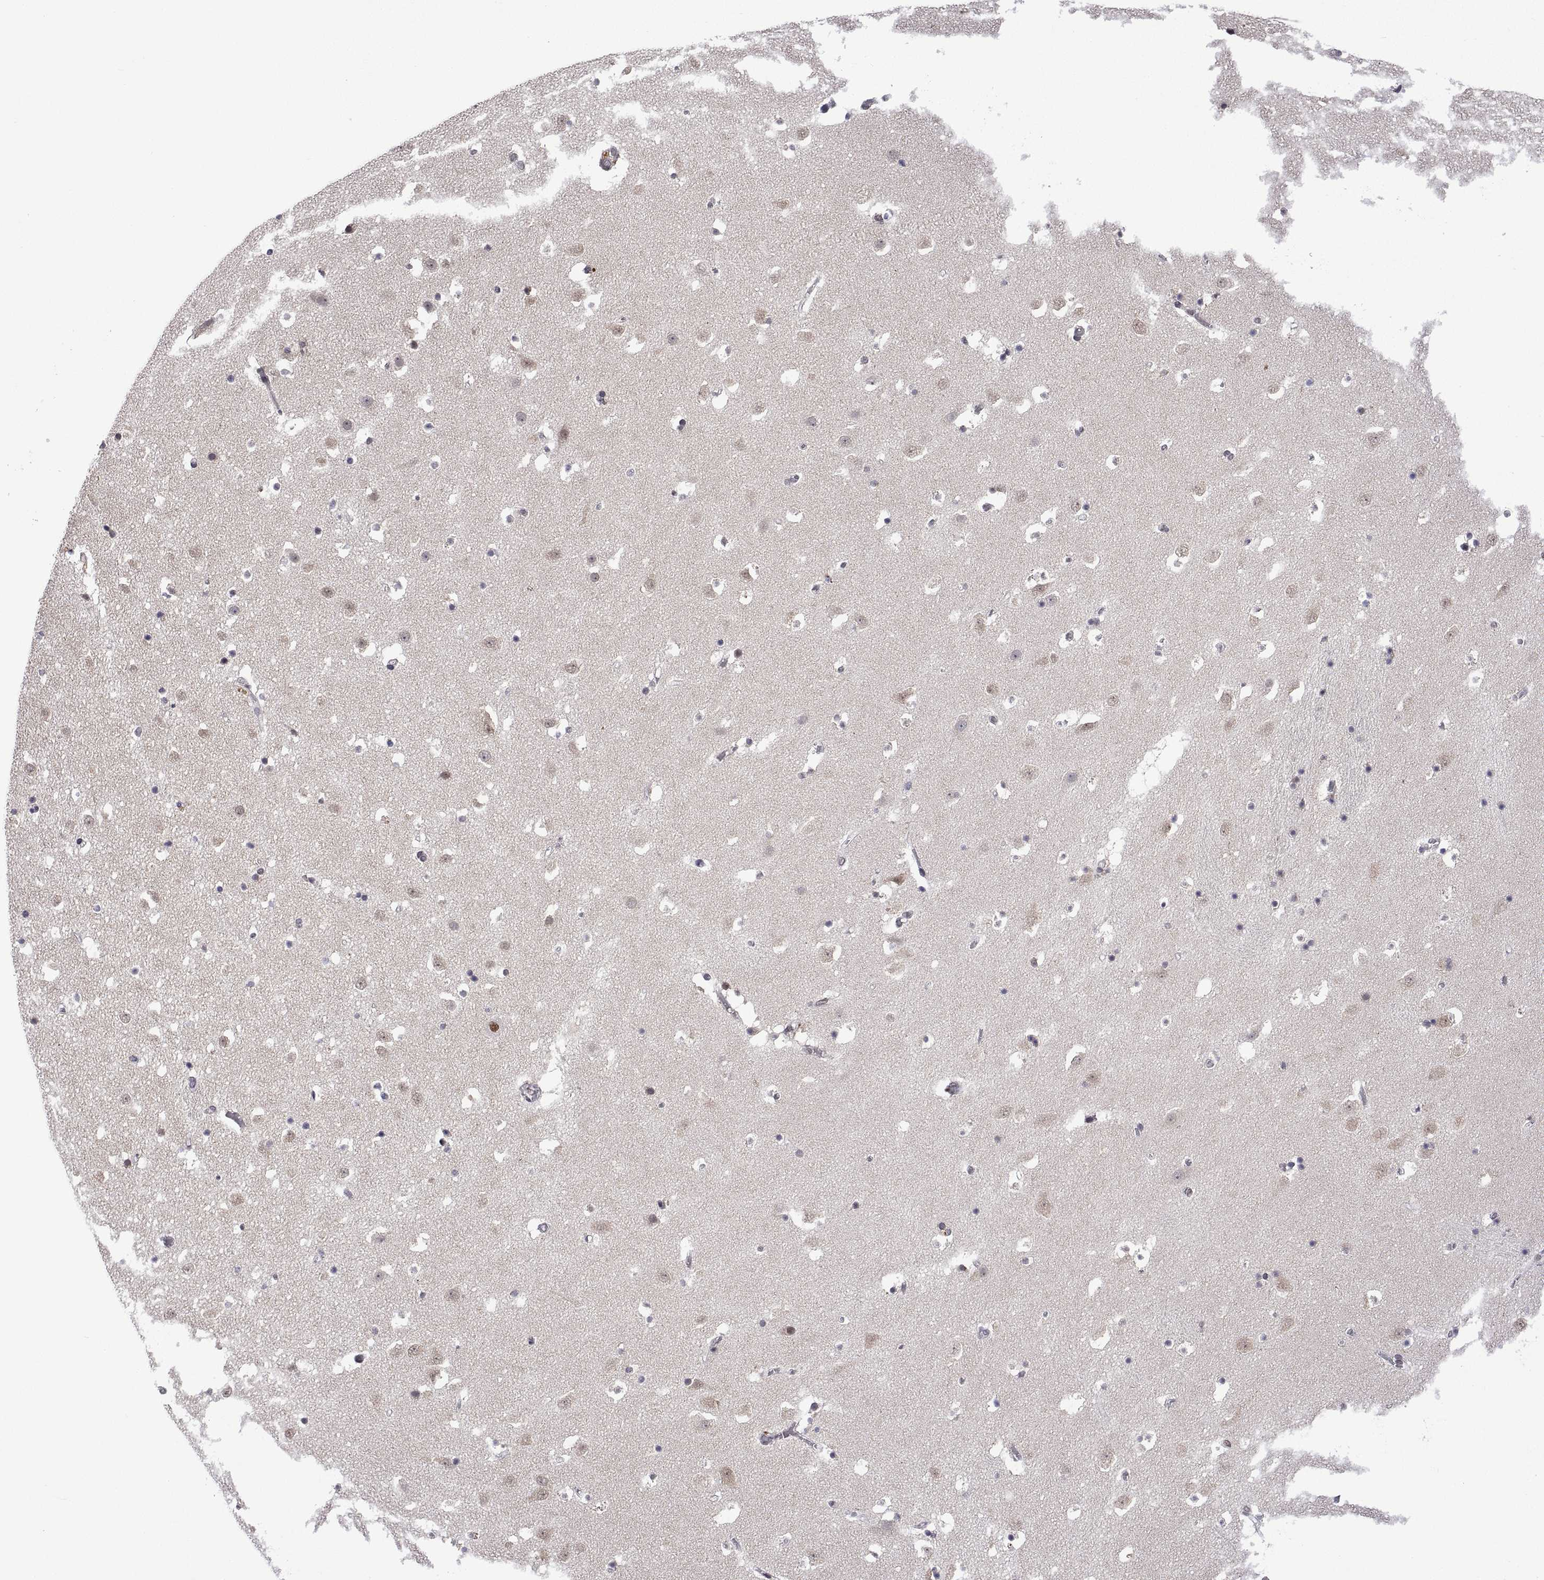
{"staining": {"intensity": "negative", "quantity": "none", "location": "none"}, "tissue": "caudate", "cell_type": "Glial cells", "image_type": "normal", "snomed": [{"axis": "morphology", "description": "Normal tissue, NOS"}, {"axis": "topography", "description": "Lateral ventricle wall"}], "caption": "Immunohistochemical staining of normal human caudate shows no significant staining in glial cells.", "gene": "NR4A1", "patient": {"sex": "female", "age": 42}}